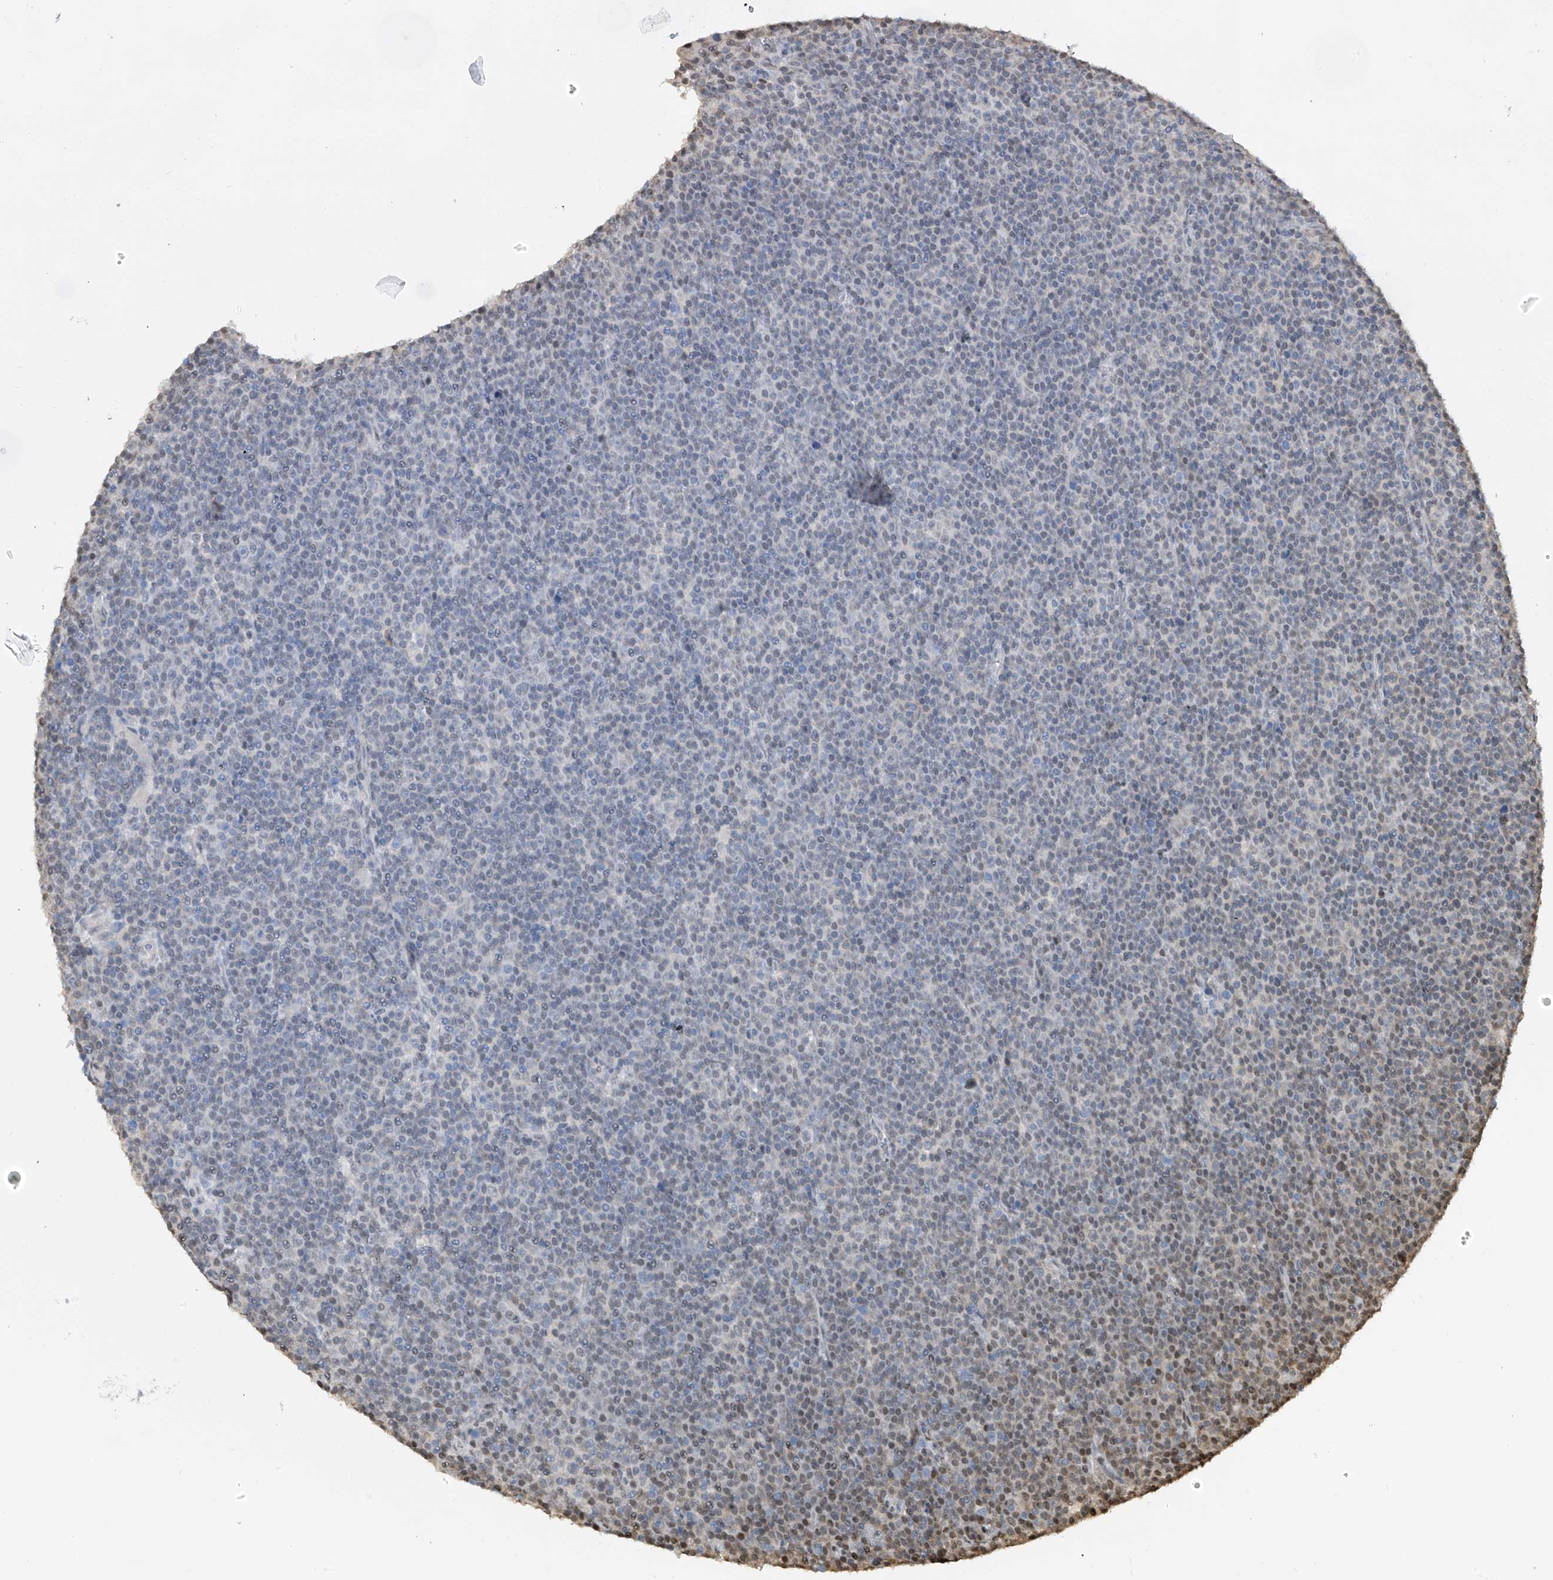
{"staining": {"intensity": "negative", "quantity": "none", "location": "none"}, "tissue": "lymphoma", "cell_type": "Tumor cells", "image_type": "cancer", "snomed": [{"axis": "morphology", "description": "Malignant lymphoma, non-Hodgkin's type, Low grade"}, {"axis": "topography", "description": "Lymph node"}], "caption": "Immunohistochemistry (IHC) image of human malignant lymphoma, non-Hodgkin's type (low-grade) stained for a protein (brown), which shows no expression in tumor cells.", "gene": "PMM1", "patient": {"sex": "female", "age": 67}}